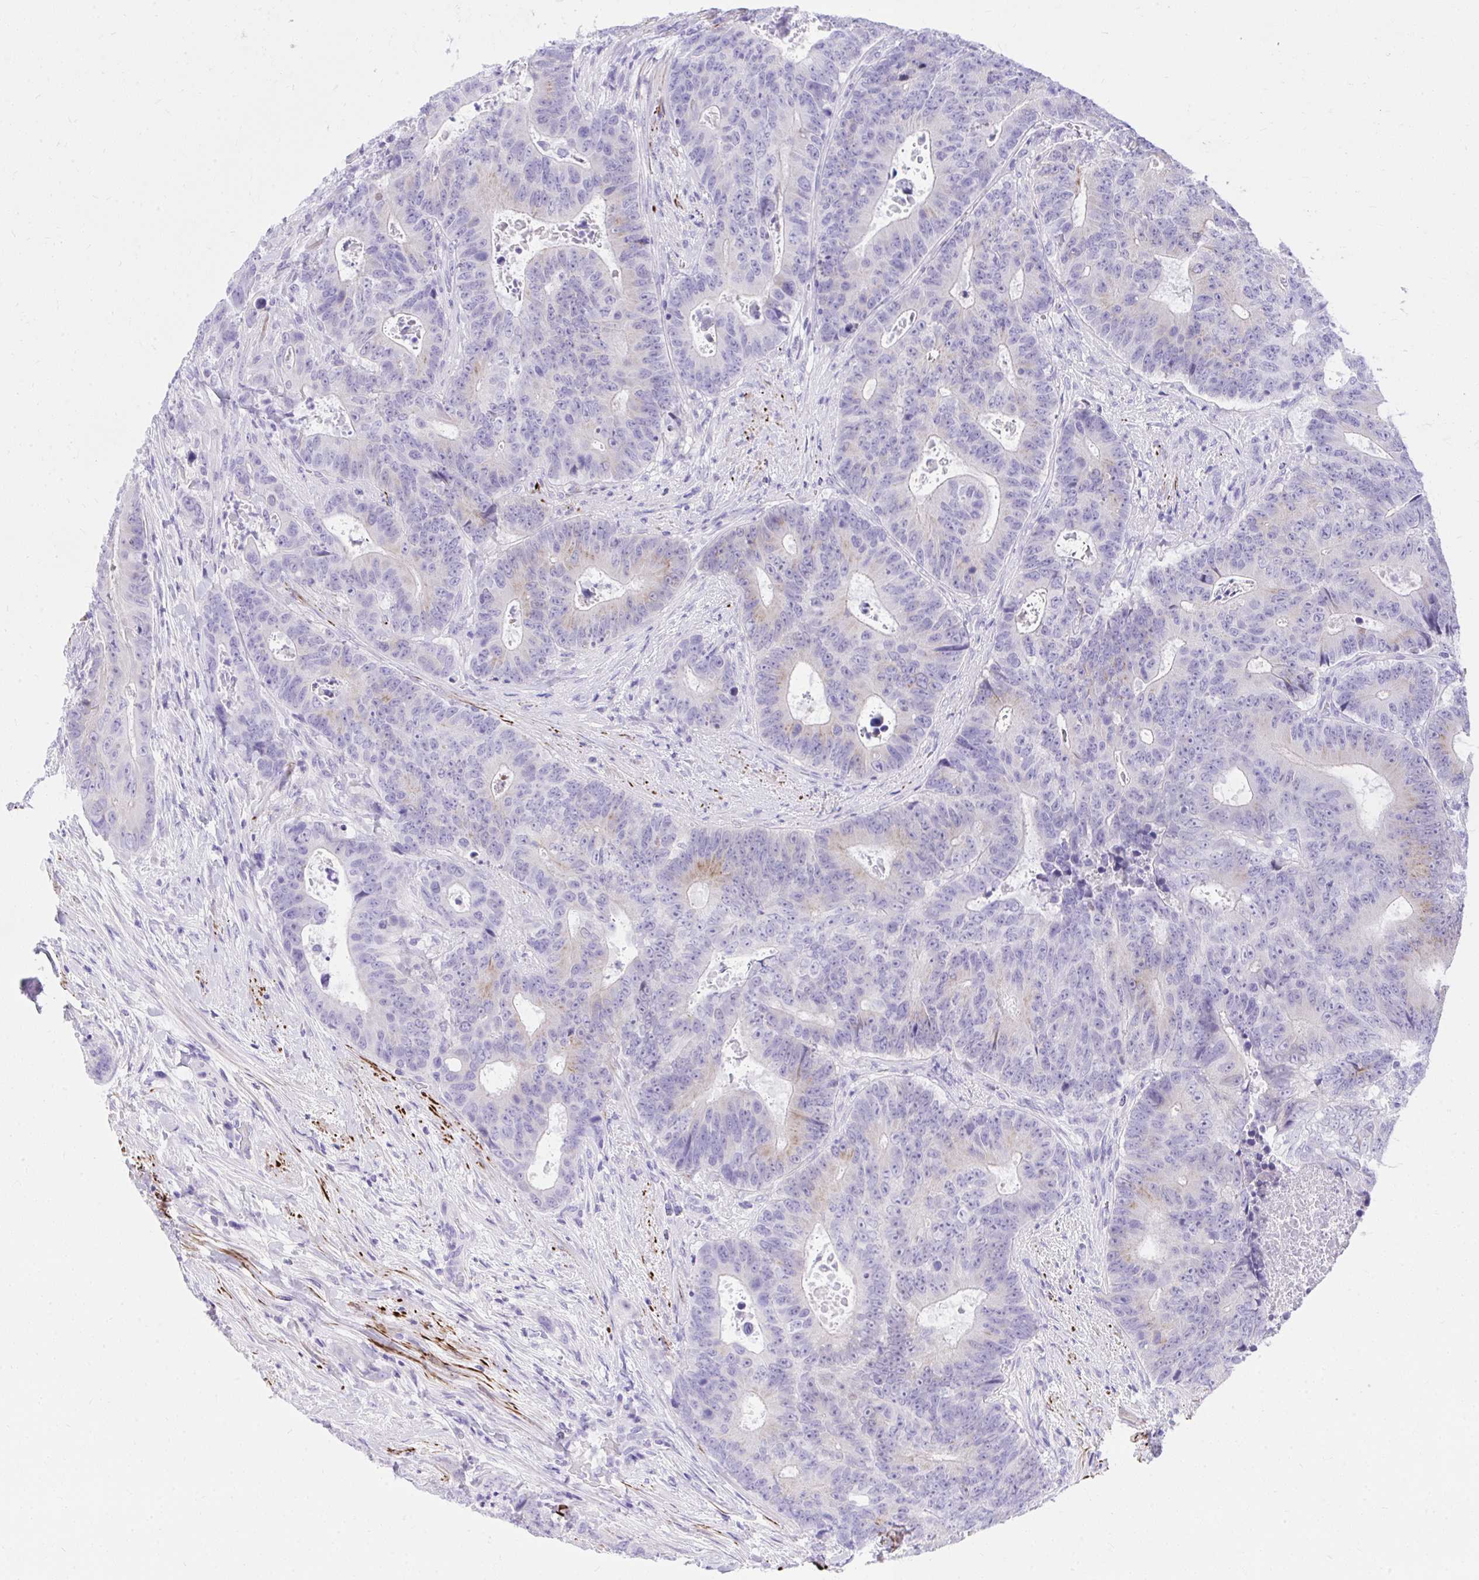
{"staining": {"intensity": "moderate", "quantity": "<25%", "location": "cytoplasmic/membranous"}, "tissue": "colorectal cancer", "cell_type": "Tumor cells", "image_type": "cancer", "snomed": [{"axis": "morphology", "description": "Adenocarcinoma, NOS"}, {"axis": "topography", "description": "Colon"}], "caption": "The histopathology image displays immunohistochemical staining of colorectal cancer (adenocarcinoma). There is moderate cytoplasmic/membranous staining is seen in approximately <25% of tumor cells.", "gene": "KCNN4", "patient": {"sex": "female", "age": 48}}